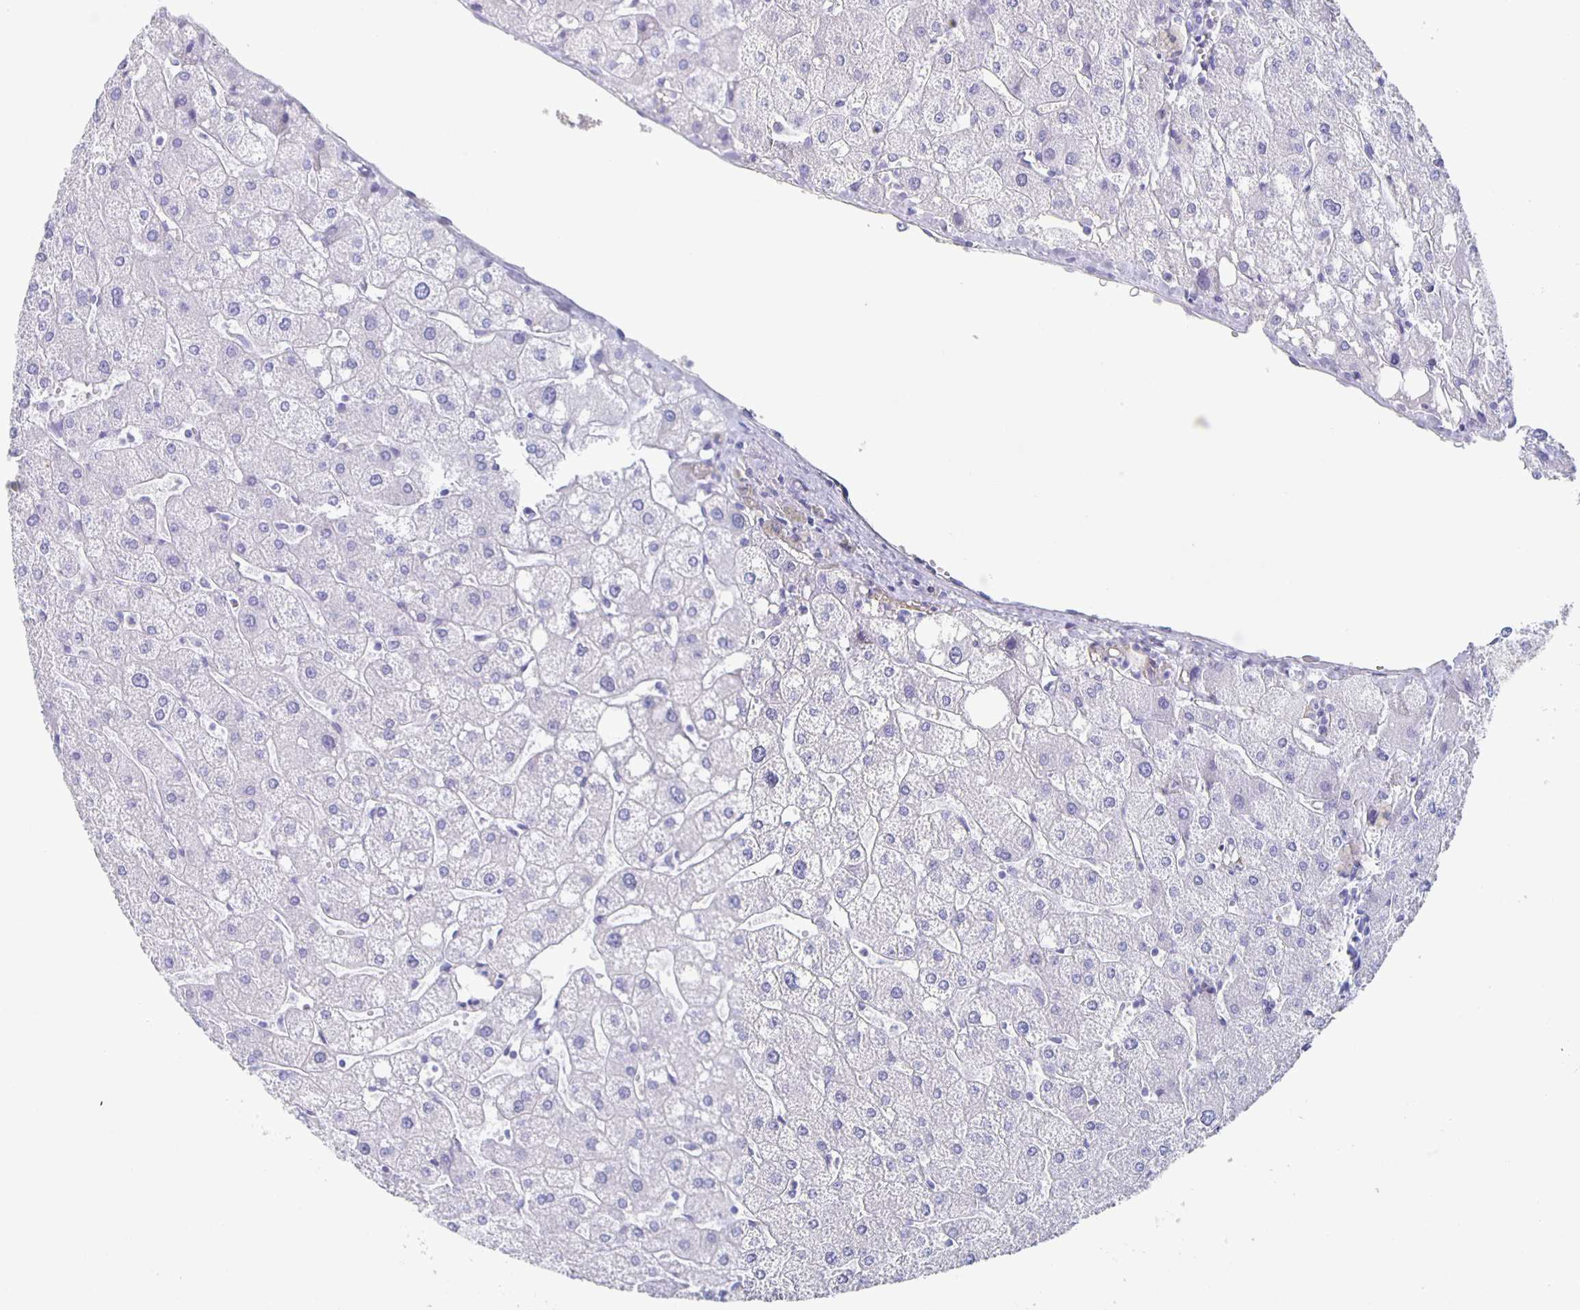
{"staining": {"intensity": "negative", "quantity": "none", "location": "none"}, "tissue": "liver", "cell_type": "Cholangiocytes", "image_type": "normal", "snomed": [{"axis": "morphology", "description": "Normal tissue, NOS"}, {"axis": "topography", "description": "Liver"}], "caption": "Histopathology image shows no protein staining in cholangiocytes of unremarkable liver. (Stains: DAB IHC with hematoxylin counter stain, Microscopy: brightfield microscopy at high magnification).", "gene": "FGA", "patient": {"sex": "male", "age": 67}}